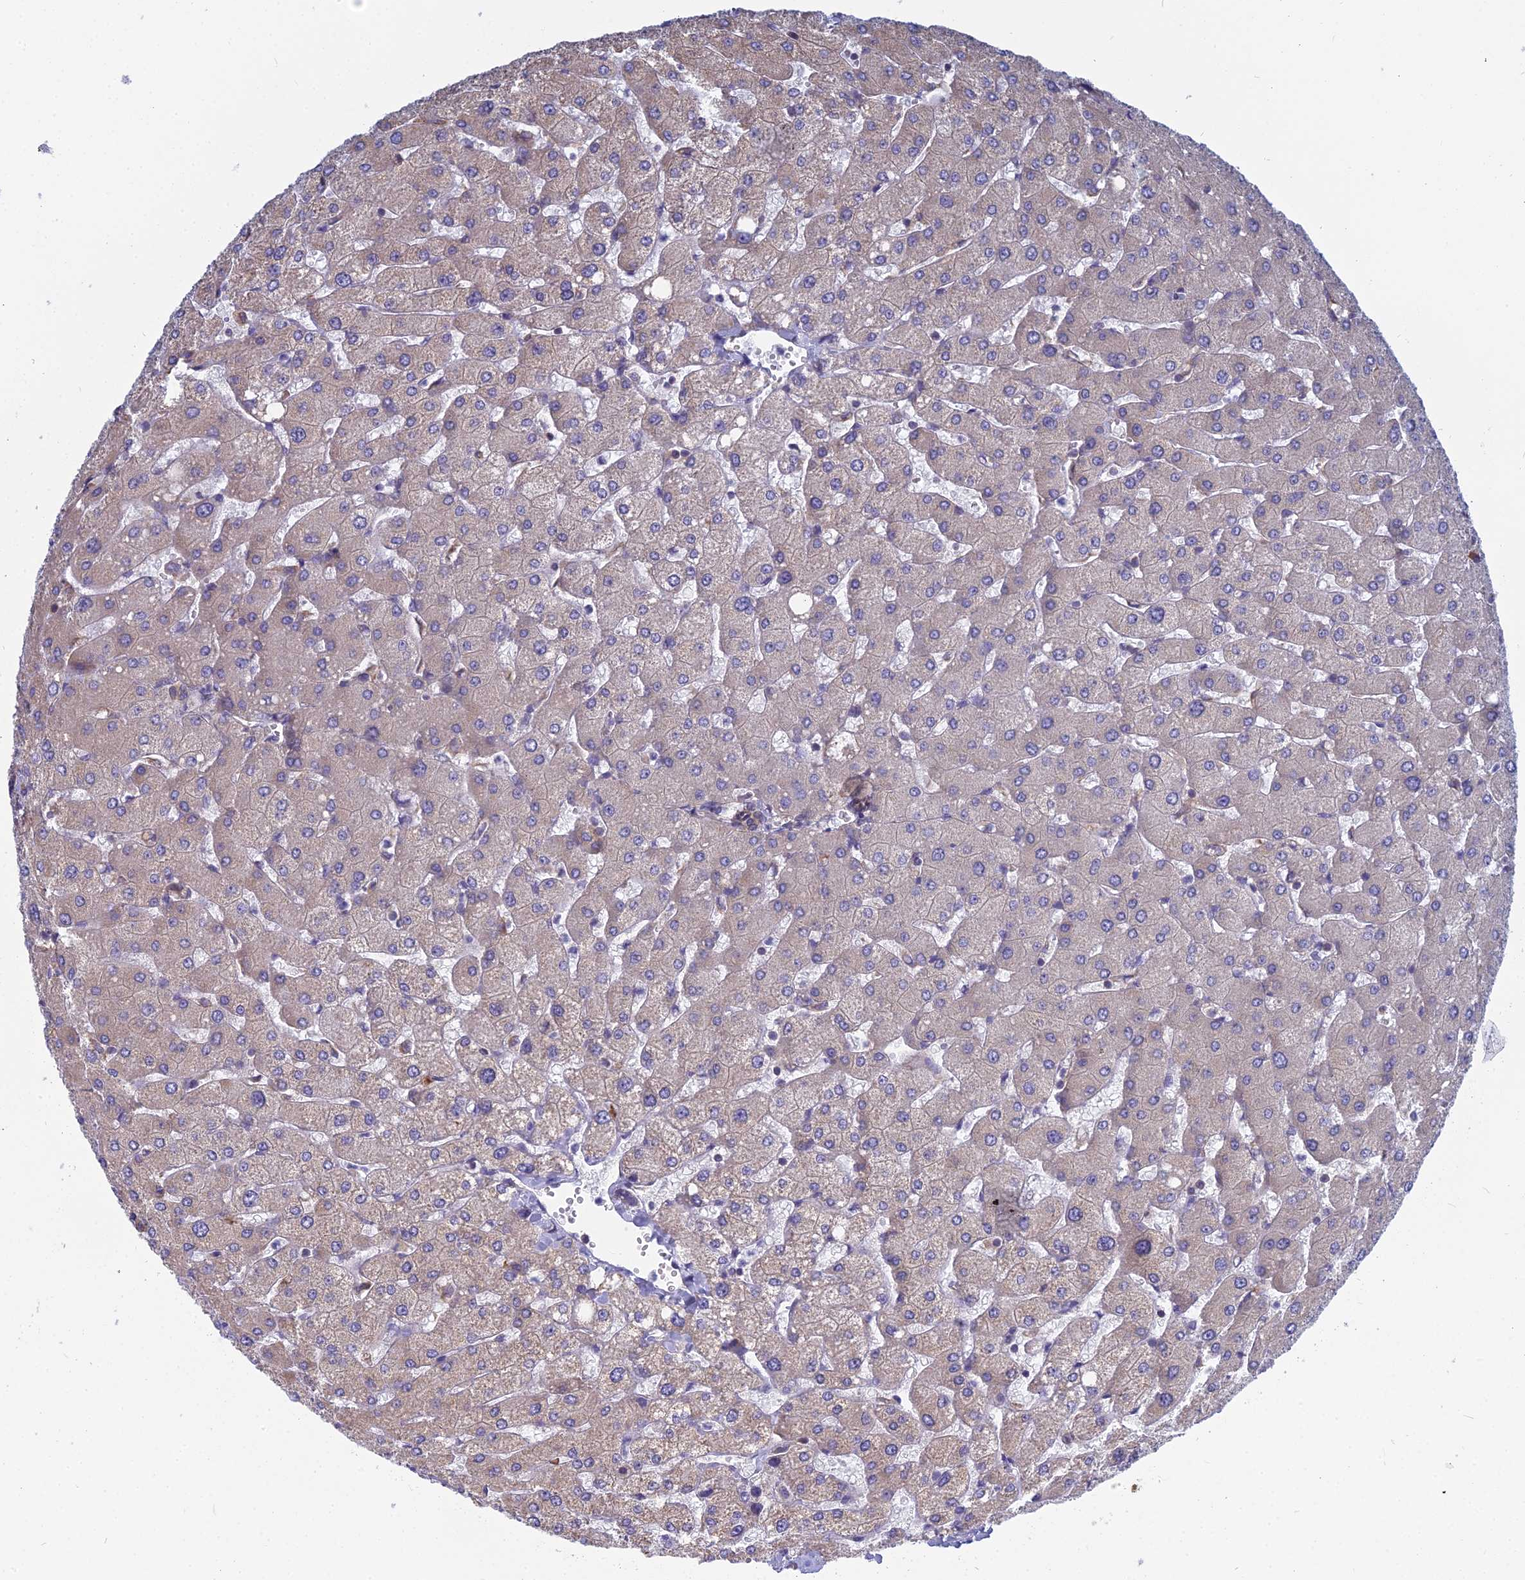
{"staining": {"intensity": "weak", "quantity": "<25%", "location": "cytoplasmic/membranous"}, "tissue": "liver", "cell_type": "Cholangiocytes", "image_type": "normal", "snomed": [{"axis": "morphology", "description": "Normal tissue, NOS"}, {"axis": "topography", "description": "Liver"}], "caption": "High power microscopy photomicrograph of an immunohistochemistry photomicrograph of unremarkable liver, revealing no significant positivity in cholangiocytes. (DAB immunohistochemistry (IHC) visualized using brightfield microscopy, high magnification).", "gene": "KIAA1143", "patient": {"sex": "male", "age": 55}}